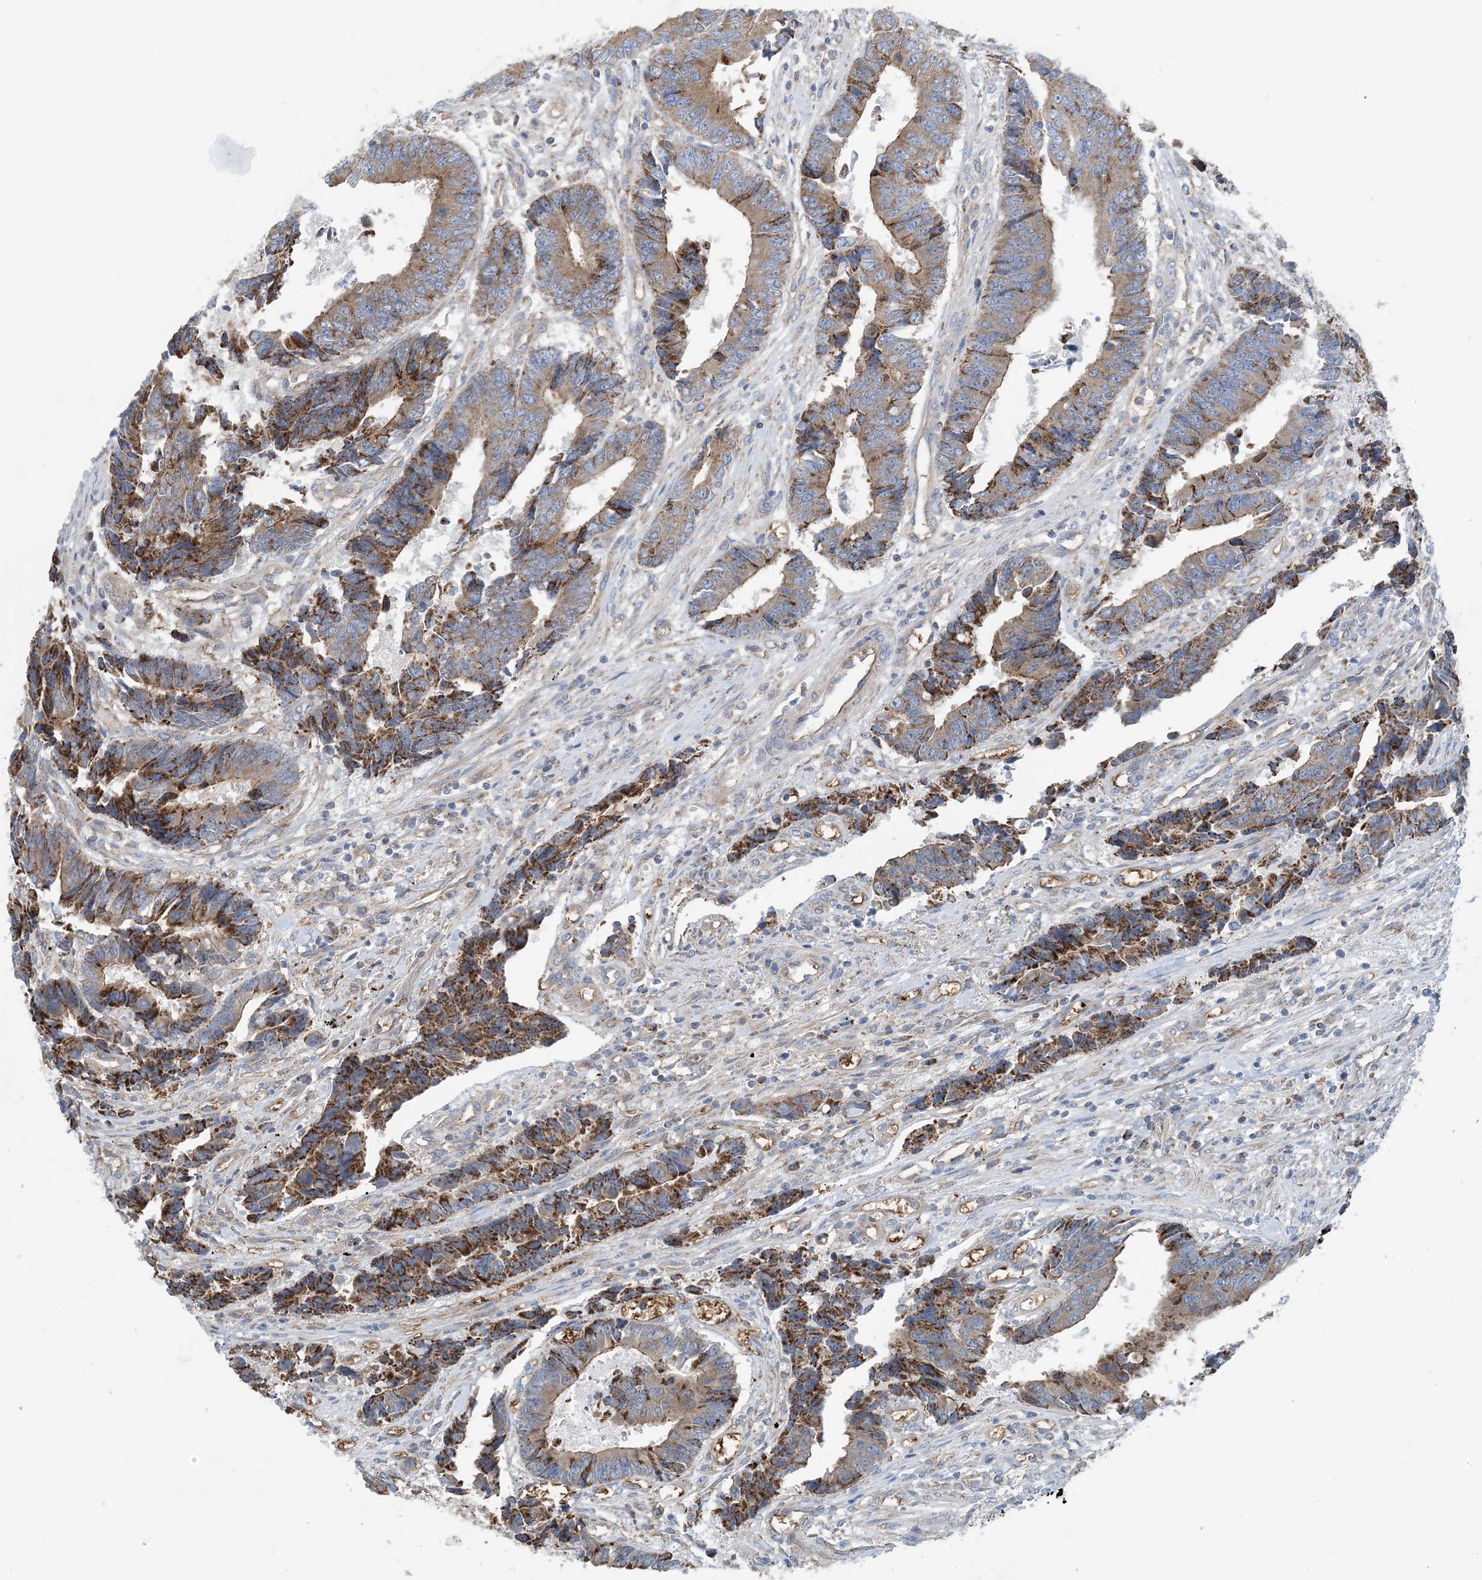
{"staining": {"intensity": "strong", "quantity": ">75%", "location": "cytoplasmic/membranous"}, "tissue": "colorectal cancer", "cell_type": "Tumor cells", "image_type": "cancer", "snomed": [{"axis": "morphology", "description": "Adenocarcinoma, NOS"}, {"axis": "topography", "description": "Rectum"}], "caption": "An image showing strong cytoplasmic/membranous staining in about >75% of tumor cells in adenocarcinoma (colorectal), as visualized by brown immunohistochemical staining.", "gene": "PHOSPHO2", "patient": {"sex": "male", "age": 84}}